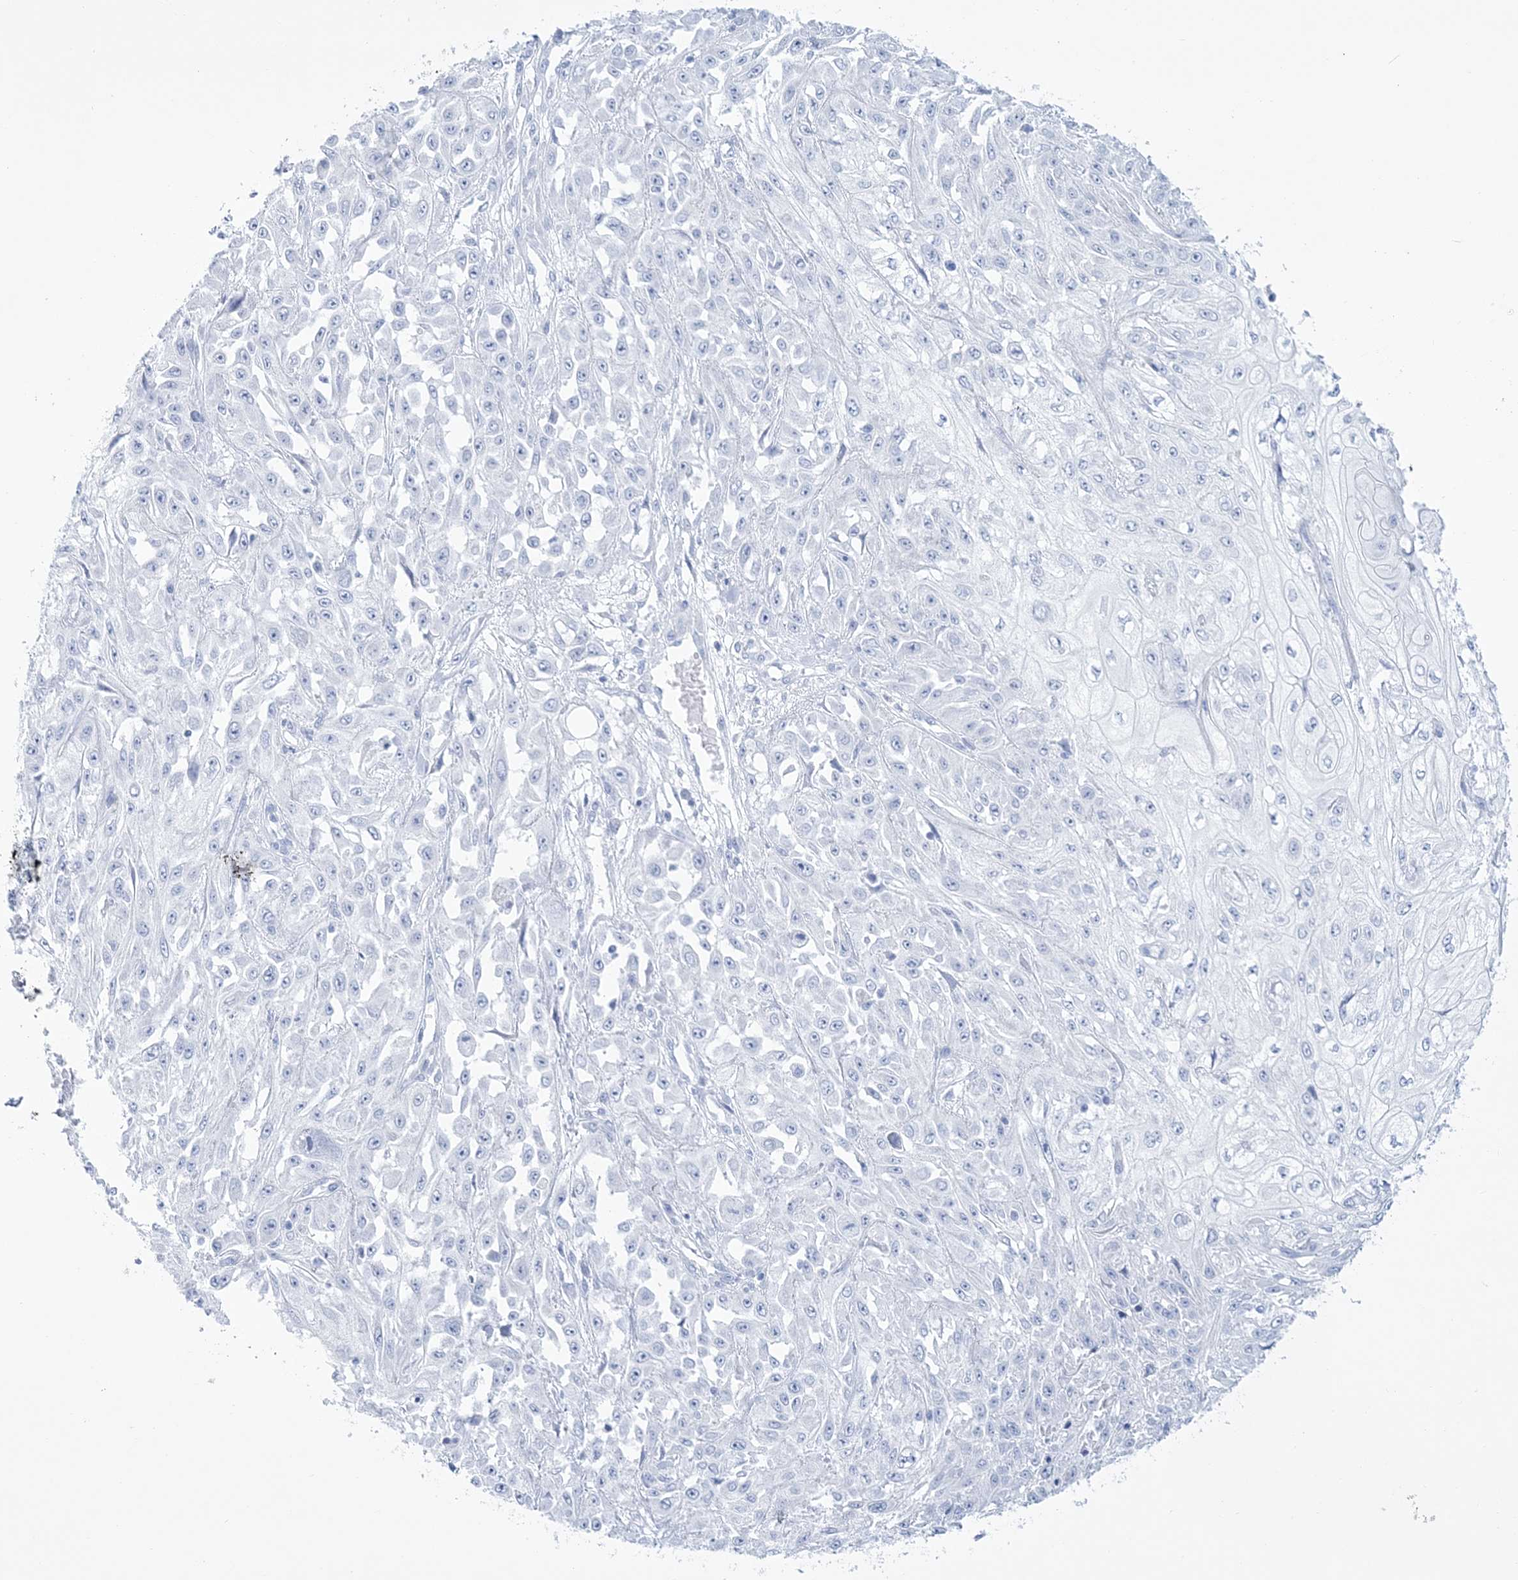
{"staining": {"intensity": "negative", "quantity": "none", "location": "none"}, "tissue": "skin cancer", "cell_type": "Tumor cells", "image_type": "cancer", "snomed": [{"axis": "morphology", "description": "Squamous cell carcinoma, NOS"}, {"axis": "morphology", "description": "Squamous cell carcinoma, metastatic, NOS"}, {"axis": "topography", "description": "Skin"}, {"axis": "topography", "description": "Lymph node"}], "caption": "The immunohistochemistry (IHC) image has no significant positivity in tumor cells of skin squamous cell carcinoma tissue.", "gene": "RBP2", "patient": {"sex": "male", "age": 75}}